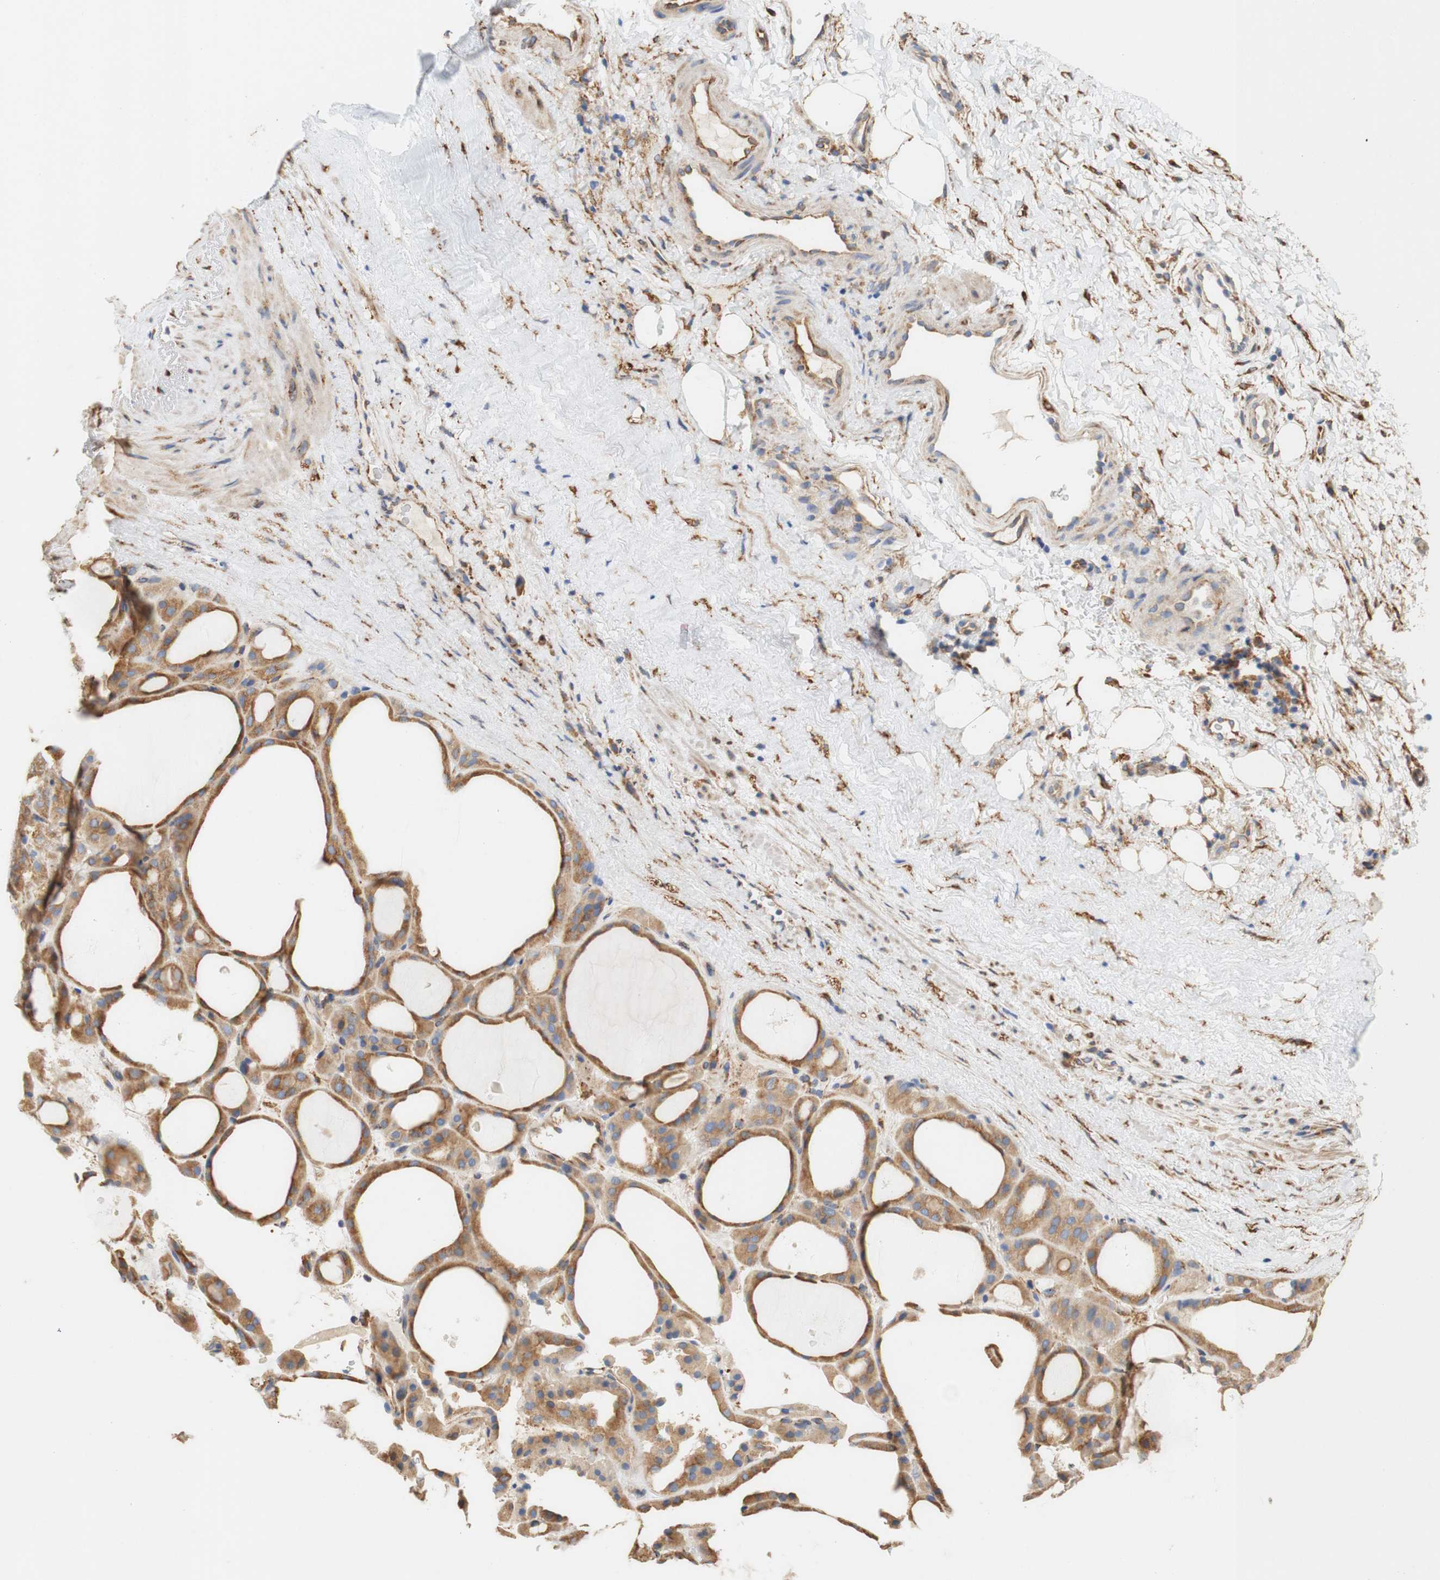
{"staining": {"intensity": "moderate", "quantity": ">75%", "location": "cytoplasmic/membranous"}, "tissue": "thyroid gland", "cell_type": "Glandular cells", "image_type": "normal", "snomed": [{"axis": "morphology", "description": "Normal tissue, NOS"}, {"axis": "morphology", "description": "Carcinoma, NOS"}, {"axis": "topography", "description": "Thyroid gland"}], "caption": "Immunohistochemical staining of normal thyroid gland displays medium levels of moderate cytoplasmic/membranous staining in about >75% of glandular cells. (DAB IHC with brightfield microscopy, high magnification).", "gene": "EIF2AK4", "patient": {"sex": "female", "age": 86}}